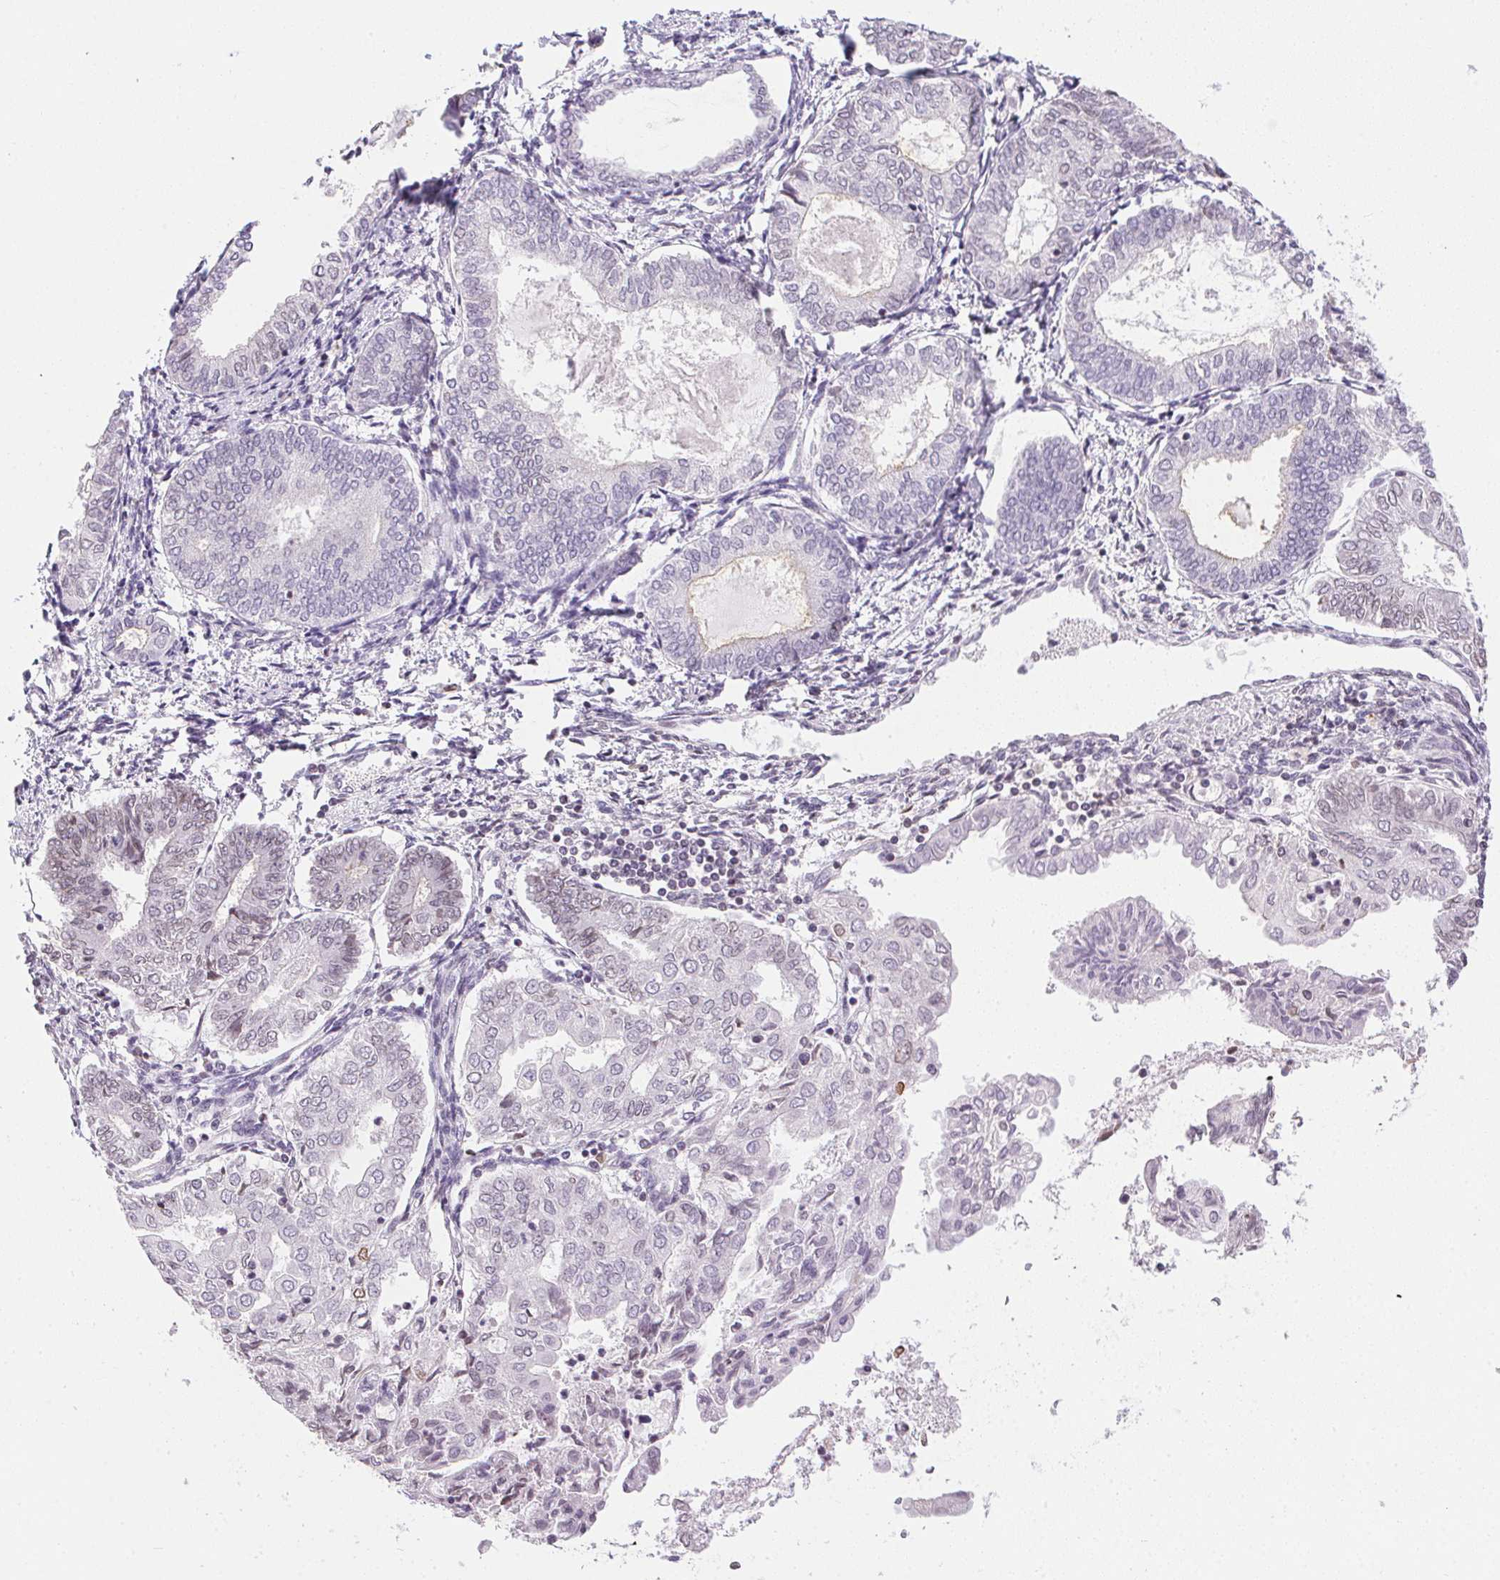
{"staining": {"intensity": "negative", "quantity": "none", "location": "none"}, "tissue": "endometrial cancer", "cell_type": "Tumor cells", "image_type": "cancer", "snomed": [{"axis": "morphology", "description": "Adenocarcinoma, NOS"}, {"axis": "topography", "description": "Endometrium"}], "caption": "Adenocarcinoma (endometrial) was stained to show a protein in brown. There is no significant expression in tumor cells. Brightfield microscopy of IHC stained with DAB (3,3'-diaminobenzidine) (brown) and hematoxylin (blue), captured at high magnification.", "gene": "PRL", "patient": {"sex": "female", "age": 68}}